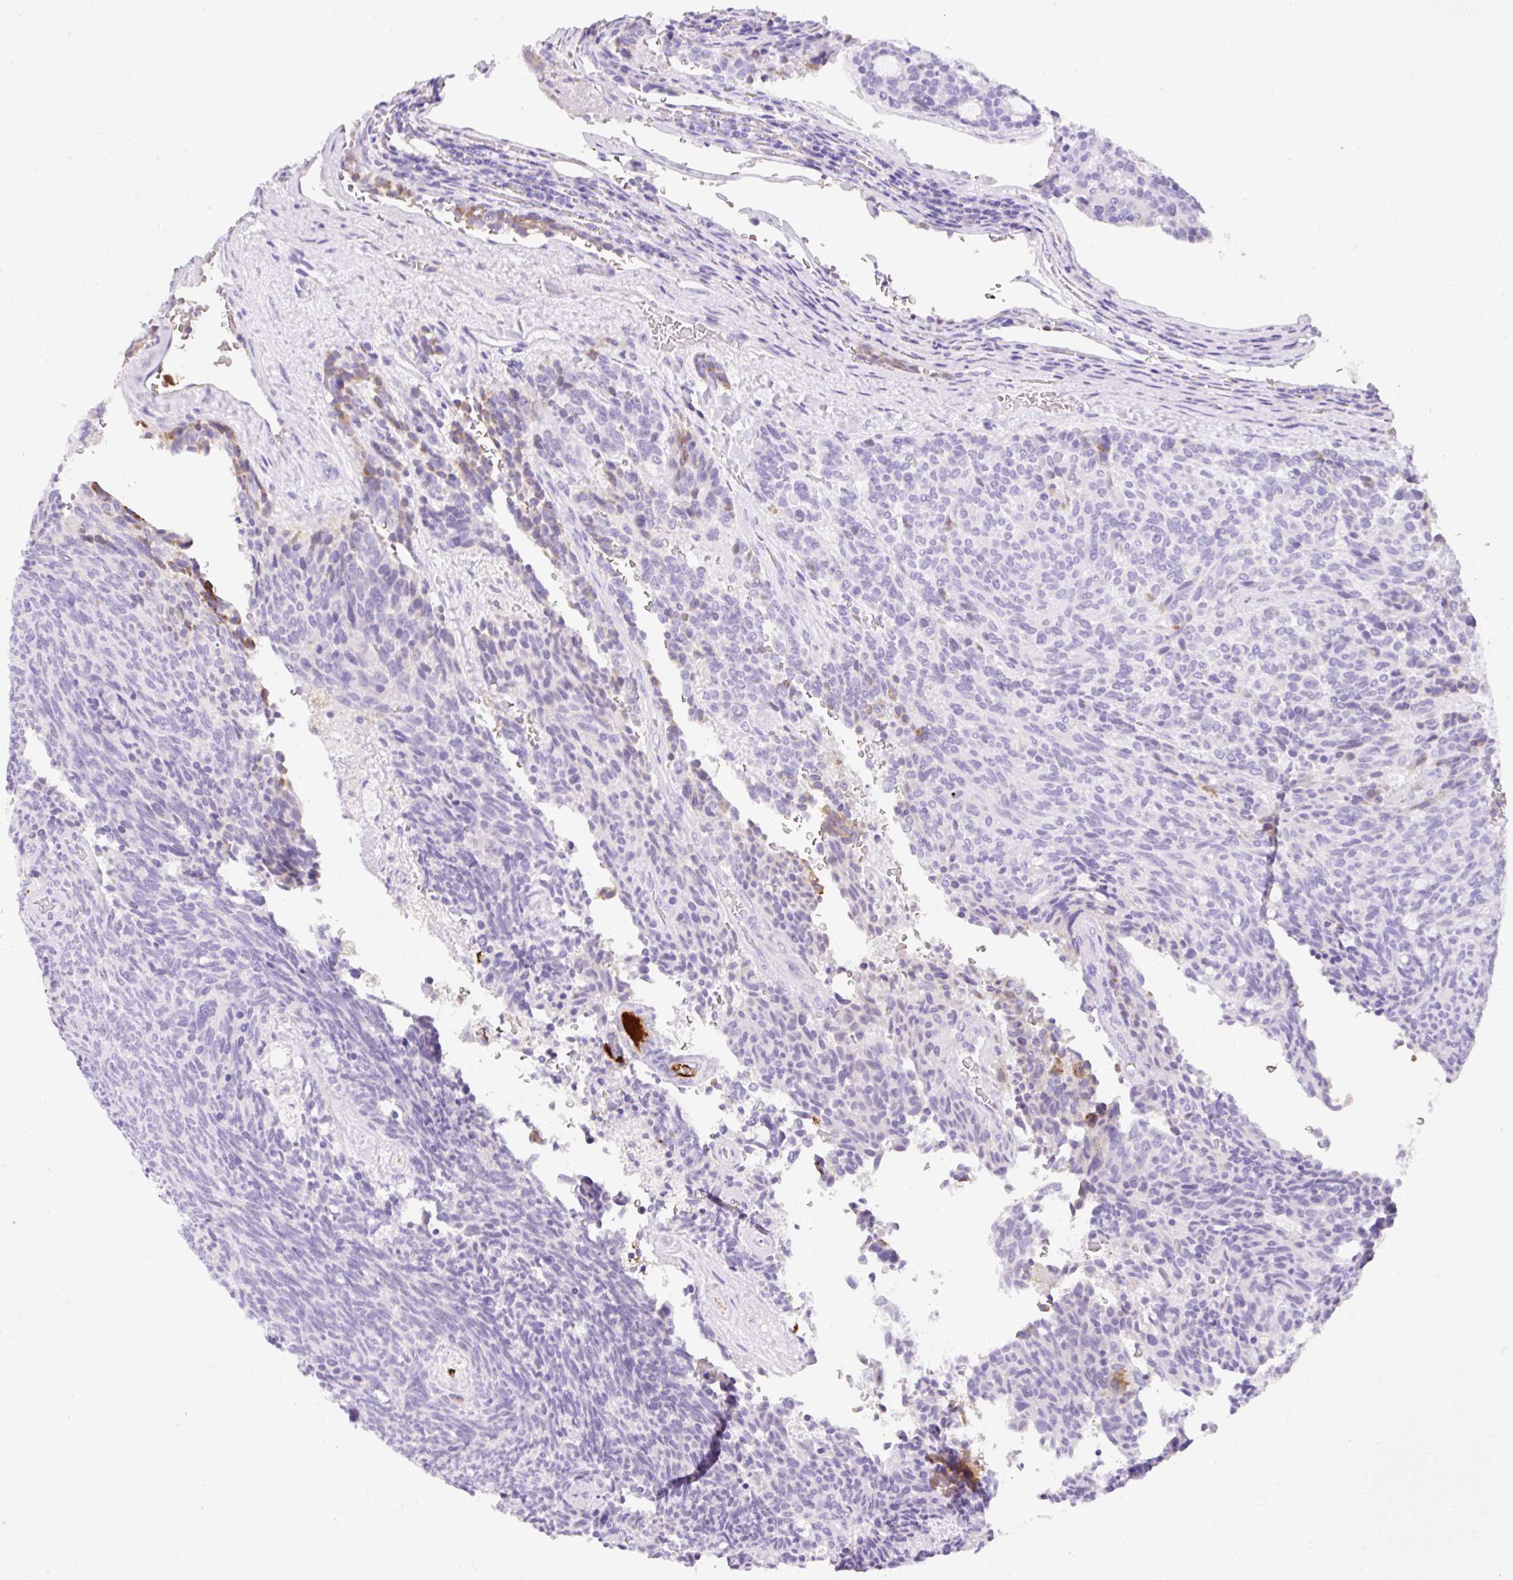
{"staining": {"intensity": "negative", "quantity": "none", "location": "none"}, "tissue": "carcinoid", "cell_type": "Tumor cells", "image_type": "cancer", "snomed": [{"axis": "morphology", "description": "Carcinoid, malignant, NOS"}, {"axis": "topography", "description": "Pancreas"}], "caption": "DAB (3,3'-diaminobenzidine) immunohistochemical staining of malignant carcinoid shows no significant expression in tumor cells.", "gene": "APOC4-APOC2", "patient": {"sex": "female", "age": 54}}